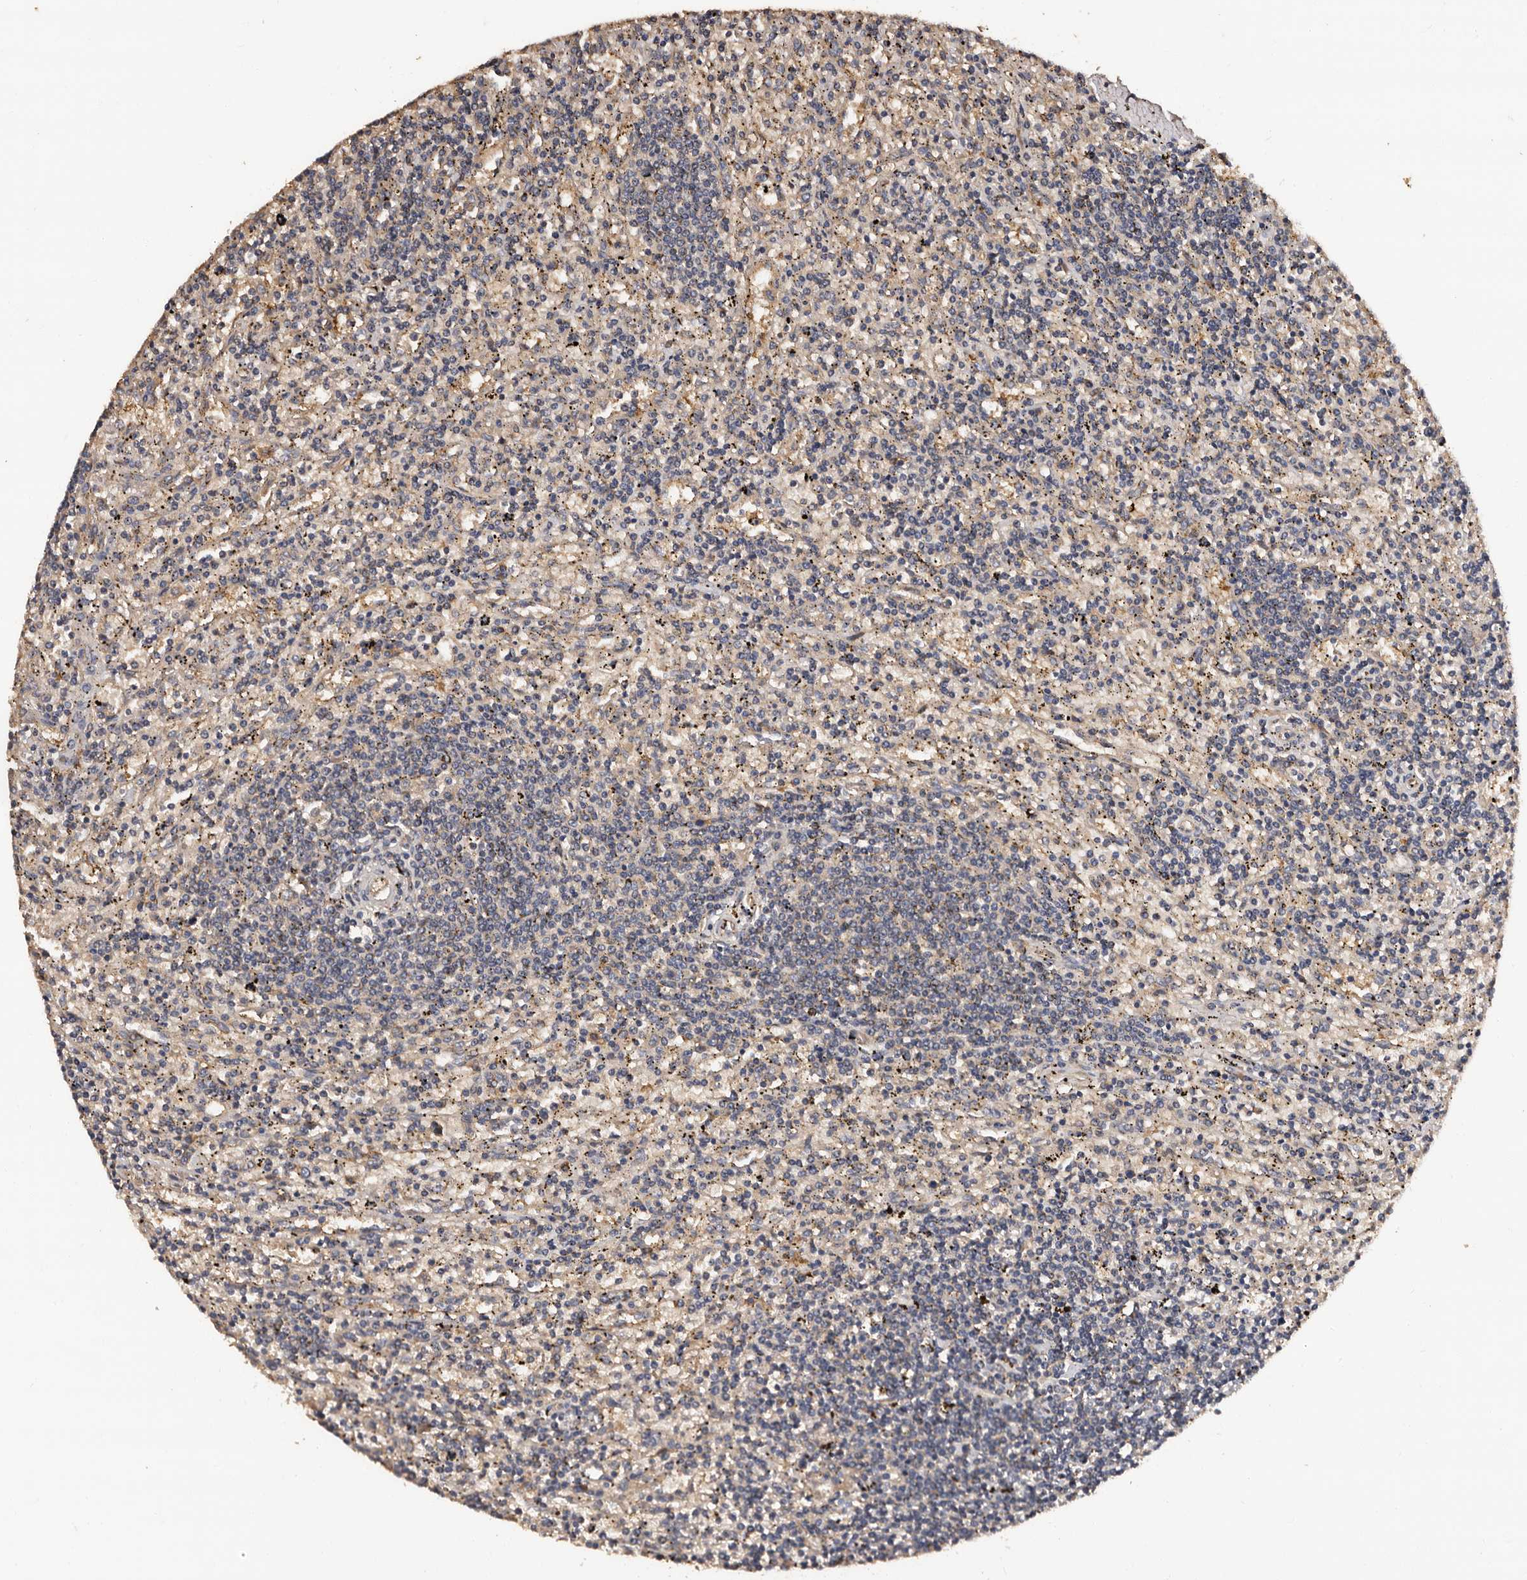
{"staining": {"intensity": "negative", "quantity": "none", "location": "none"}, "tissue": "lymphoma", "cell_type": "Tumor cells", "image_type": "cancer", "snomed": [{"axis": "morphology", "description": "Malignant lymphoma, non-Hodgkin's type, Low grade"}, {"axis": "topography", "description": "Spleen"}], "caption": "Immunohistochemistry histopathology image of neoplastic tissue: lymphoma stained with DAB (3,3'-diaminobenzidine) exhibits no significant protein positivity in tumor cells. The staining was performed using DAB (3,3'-diaminobenzidine) to visualize the protein expression in brown, while the nuclei were stained in blue with hematoxylin (Magnification: 20x).", "gene": "ADCK5", "patient": {"sex": "male", "age": 76}}